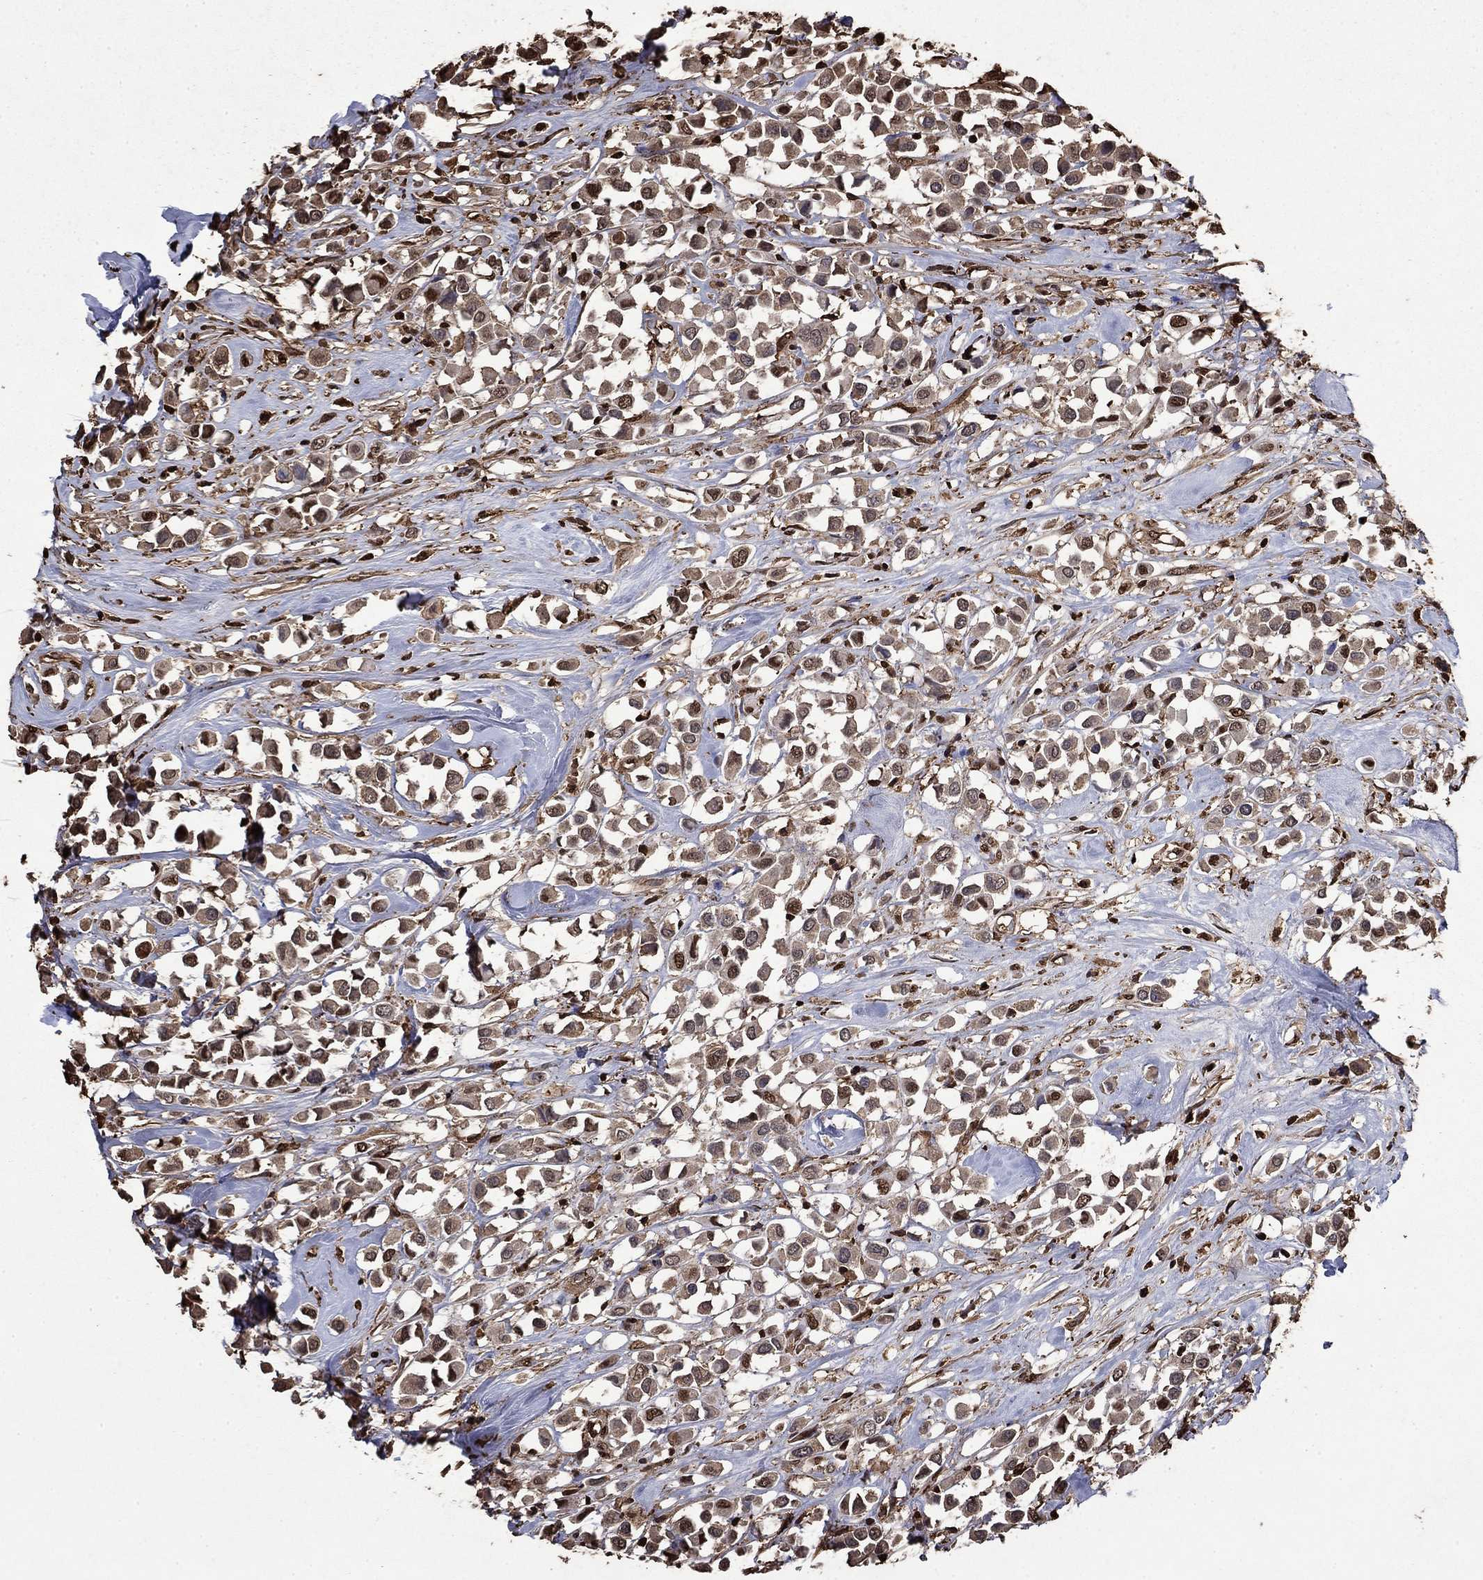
{"staining": {"intensity": "weak", "quantity": "<25%", "location": "cytoplasmic/membranous"}, "tissue": "breast cancer", "cell_type": "Tumor cells", "image_type": "cancer", "snomed": [{"axis": "morphology", "description": "Duct carcinoma"}, {"axis": "topography", "description": "Breast"}], "caption": "Tumor cells show no significant protein expression in breast cancer (infiltrating ductal carcinoma).", "gene": "GAPDH", "patient": {"sex": "female", "age": 61}}